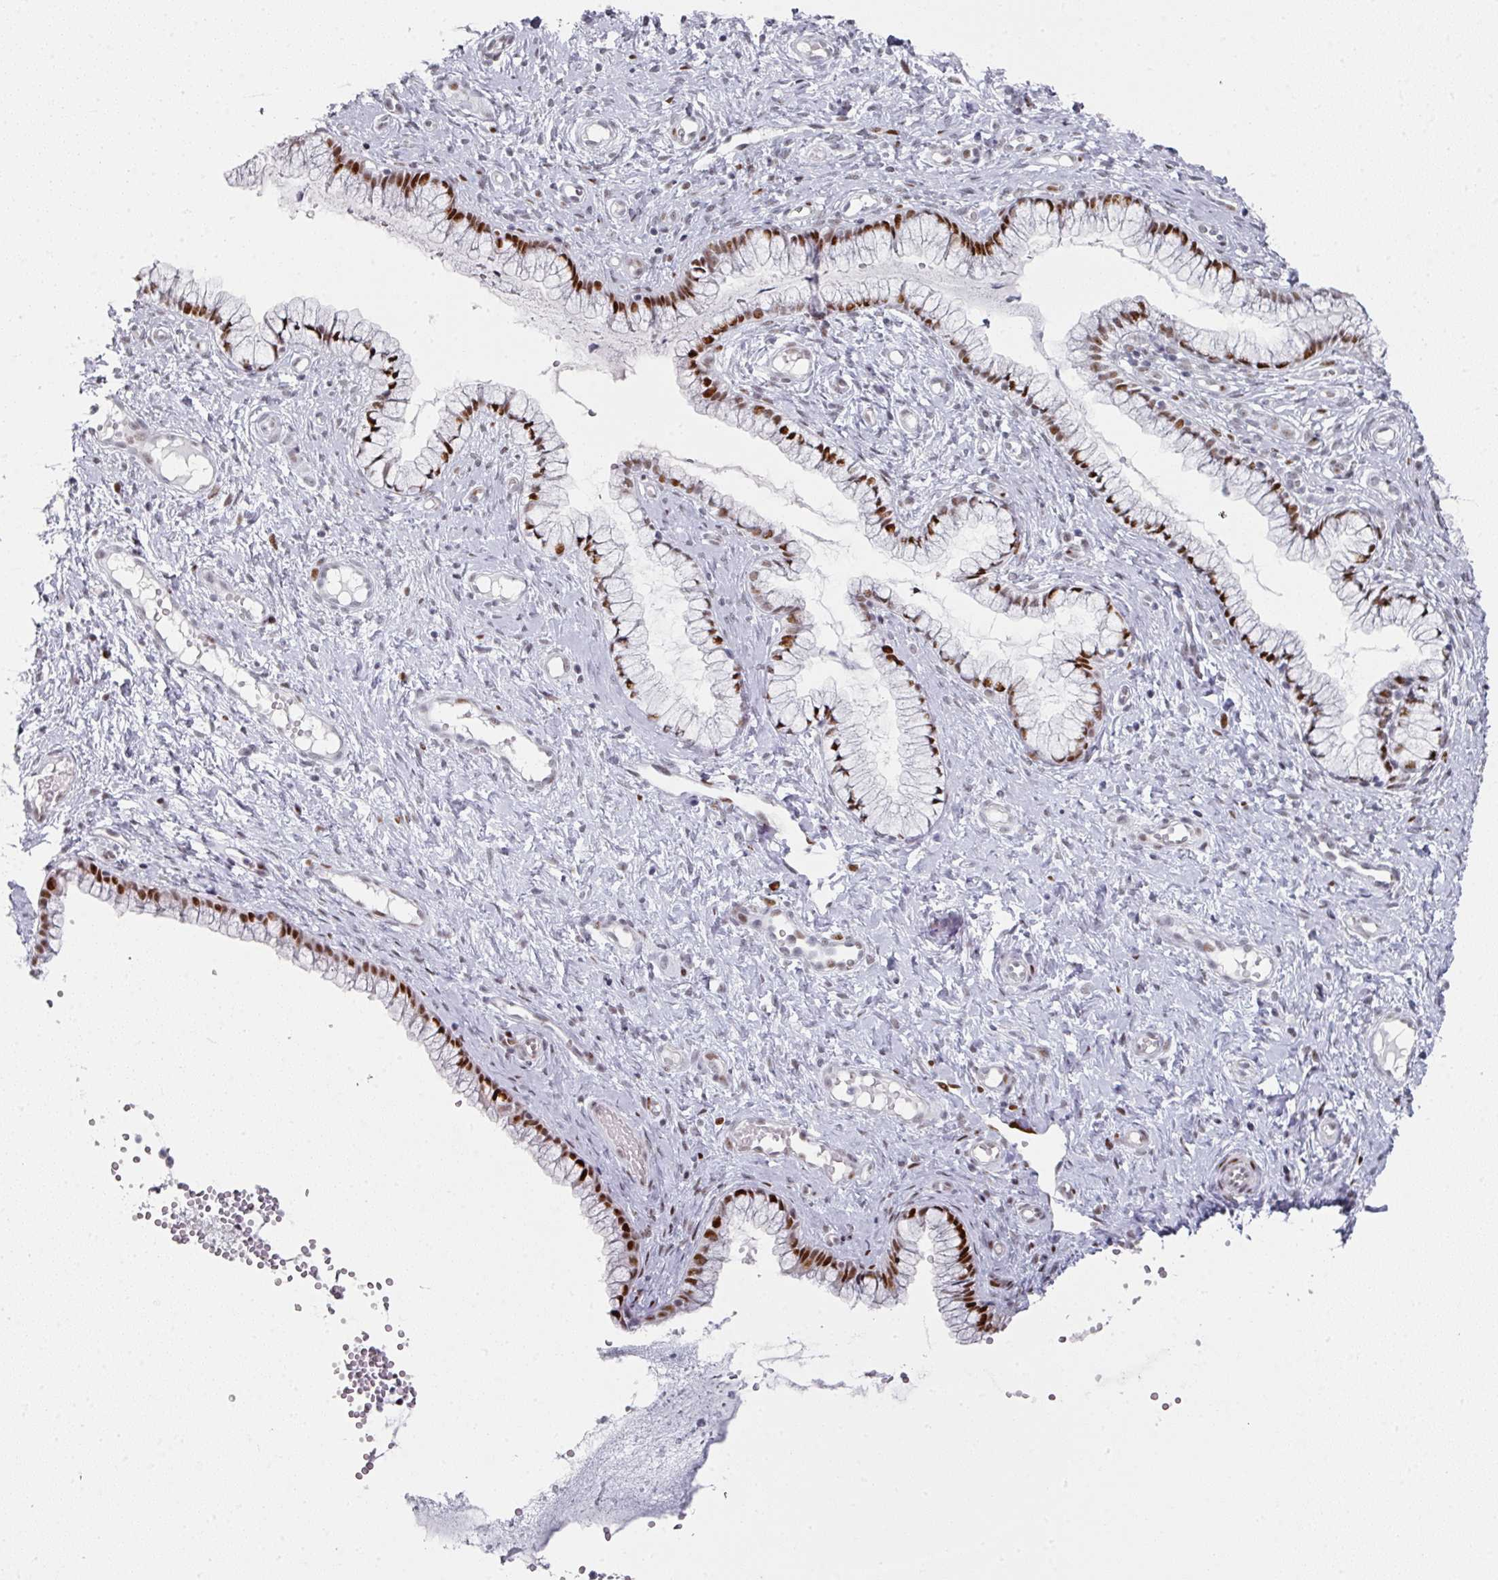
{"staining": {"intensity": "moderate", "quantity": "<25%", "location": "nuclear"}, "tissue": "cervix", "cell_type": "Glandular cells", "image_type": "normal", "snomed": [{"axis": "morphology", "description": "Normal tissue, NOS"}, {"axis": "topography", "description": "Cervix"}], "caption": "Normal cervix demonstrates moderate nuclear staining in about <25% of glandular cells.", "gene": "SF3B5", "patient": {"sex": "female", "age": 36}}